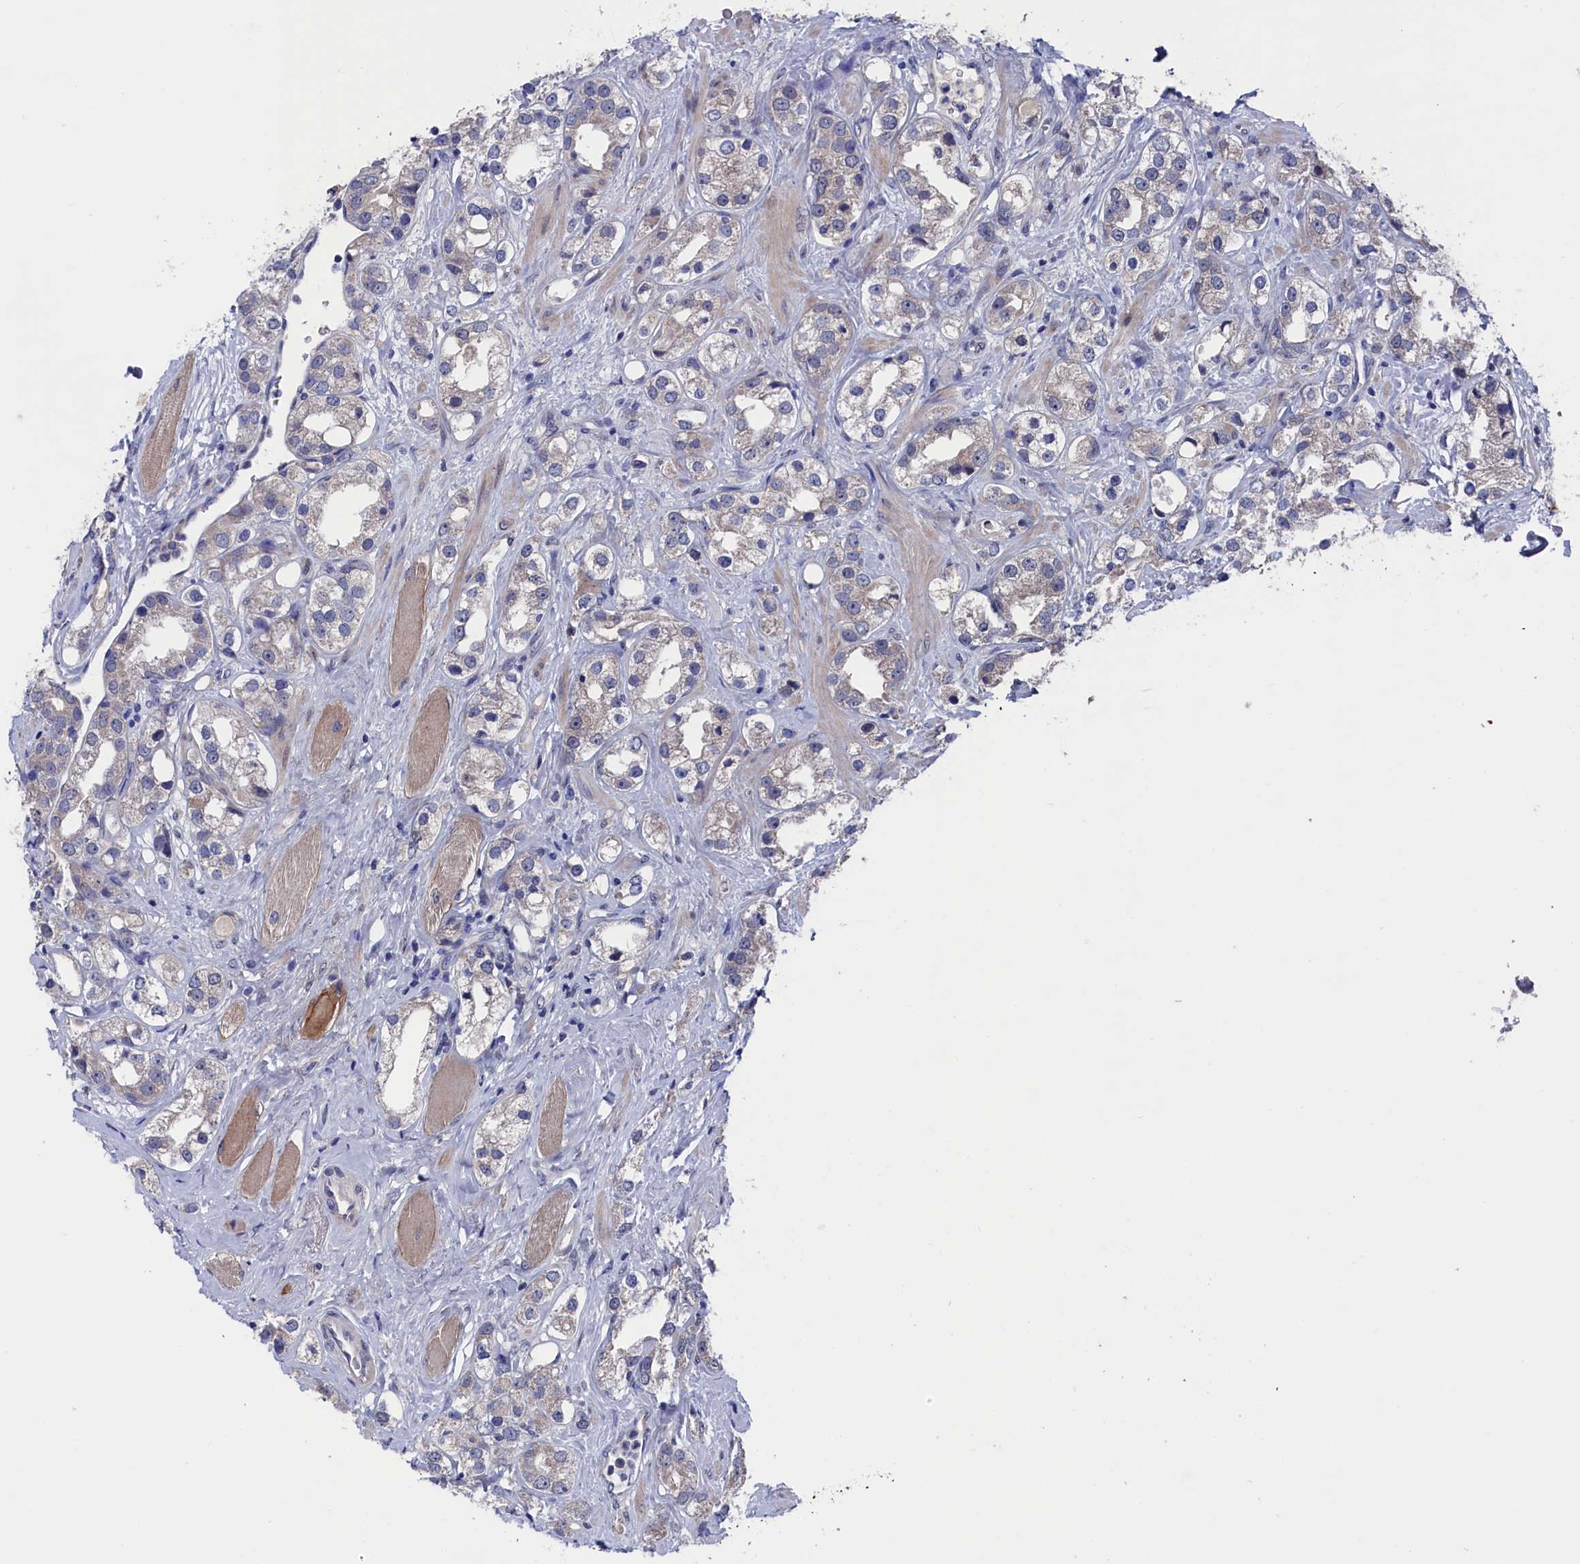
{"staining": {"intensity": "weak", "quantity": "<25%", "location": "cytoplasmic/membranous"}, "tissue": "prostate cancer", "cell_type": "Tumor cells", "image_type": "cancer", "snomed": [{"axis": "morphology", "description": "Adenocarcinoma, NOS"}, {"axis": "topography", "description": "Prostate"}], "caption": "A photomicrograph of human adenocarcinoma (prostate) is negative for staining in tumor cells.", "gene": "SPATA13", "patient": {"sex": "male", "age": 79}}